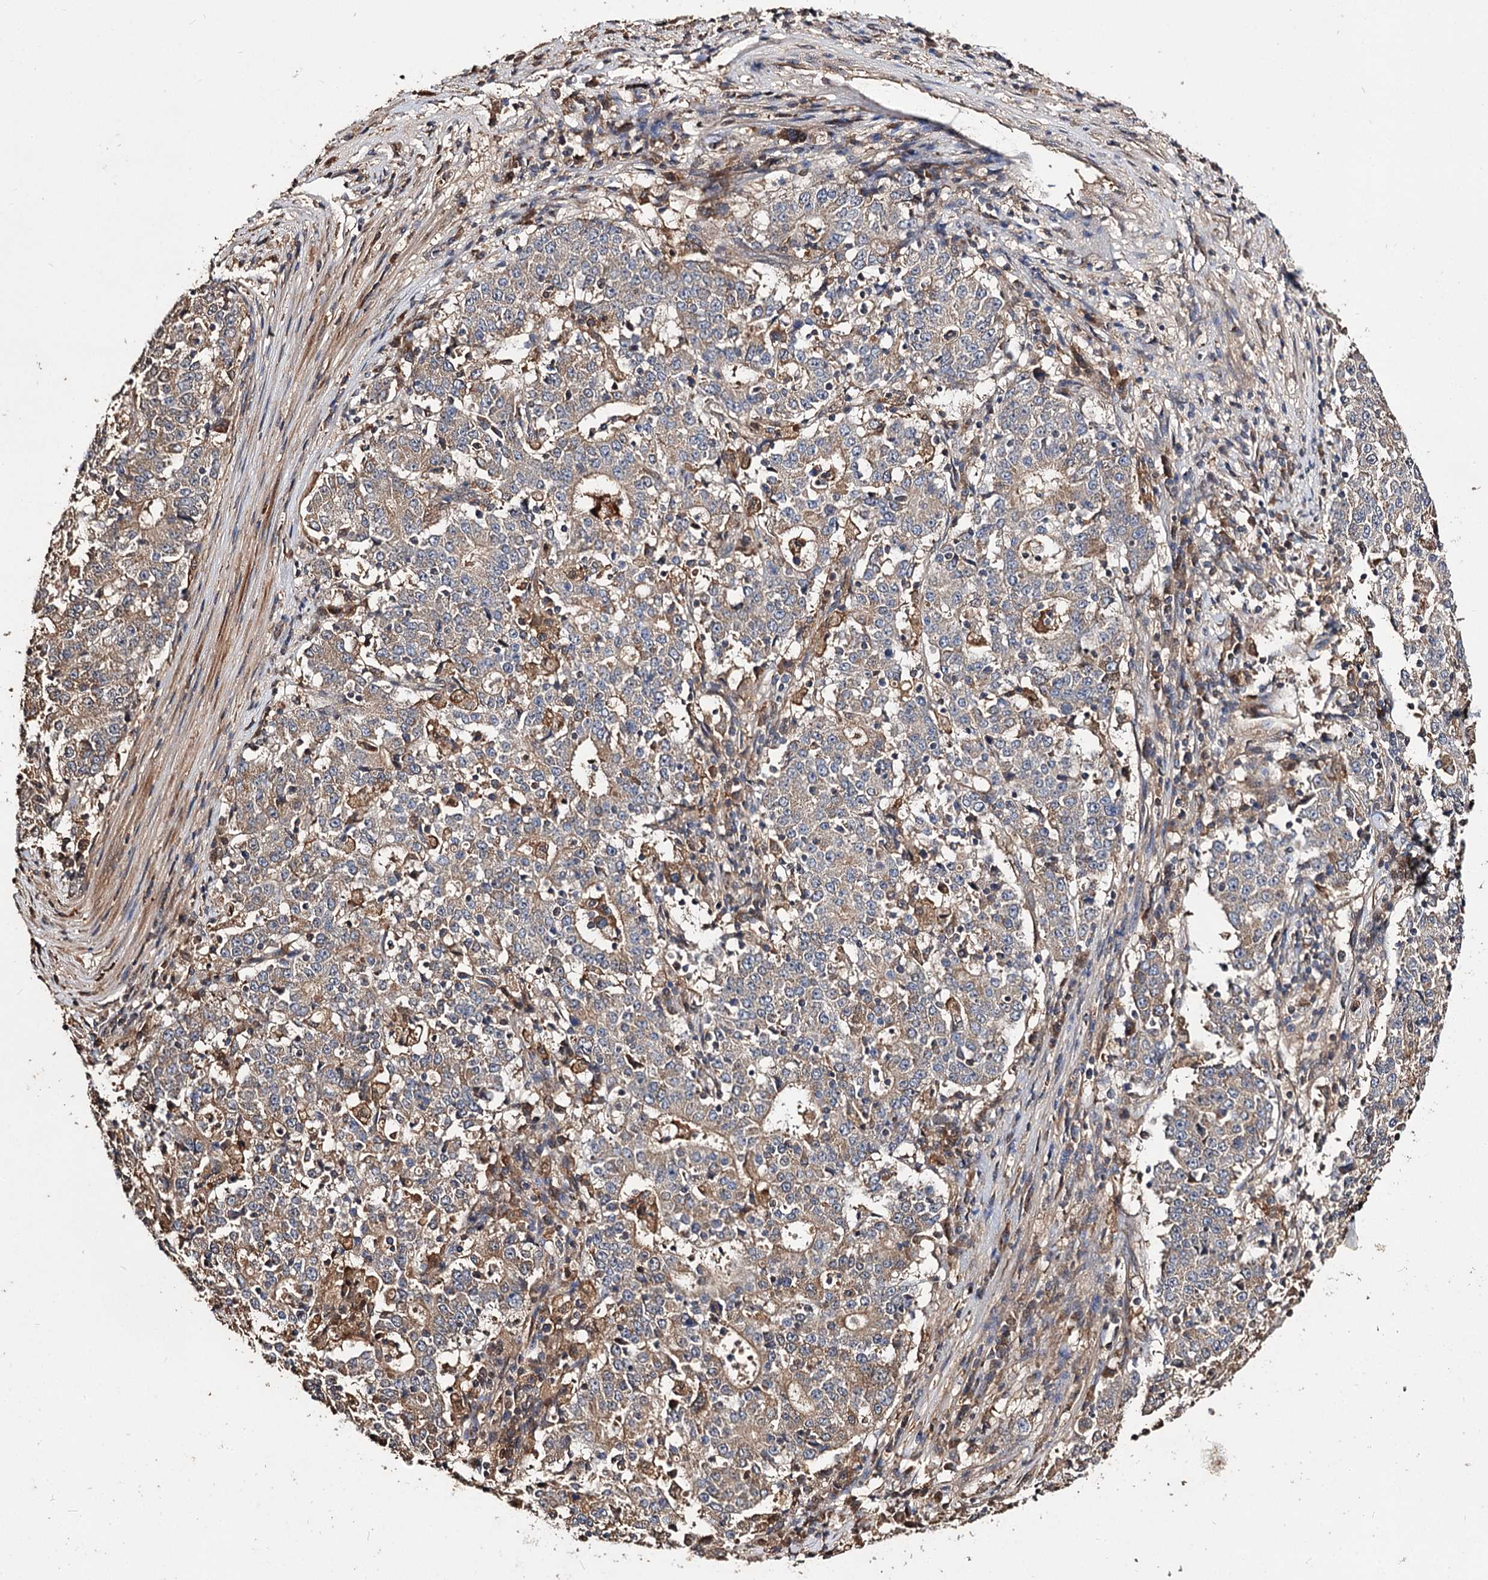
{"staining": {"intensity": "weak", "quantity": "25%-75%", "location": "cytoplasmic/membranous"}, "tissue": "stomach cancer", "cell_type": "Tumor cells", "image_type": "cancer", "snomed": [{"axis": "morphology", "description": "Adenocarcinoma, NOS"}, {"axis": "topography", "description": "Stomach"}], "caption": "Immunohistochemical staining of stomach cancer (adenocarcinoma) demonstrates weak cytoplasmic/membranous protein staining in approximately 25%-75% of tumor cells.", "gene": "ARL13A", "patient": {"sex": "male", "age": 59}}